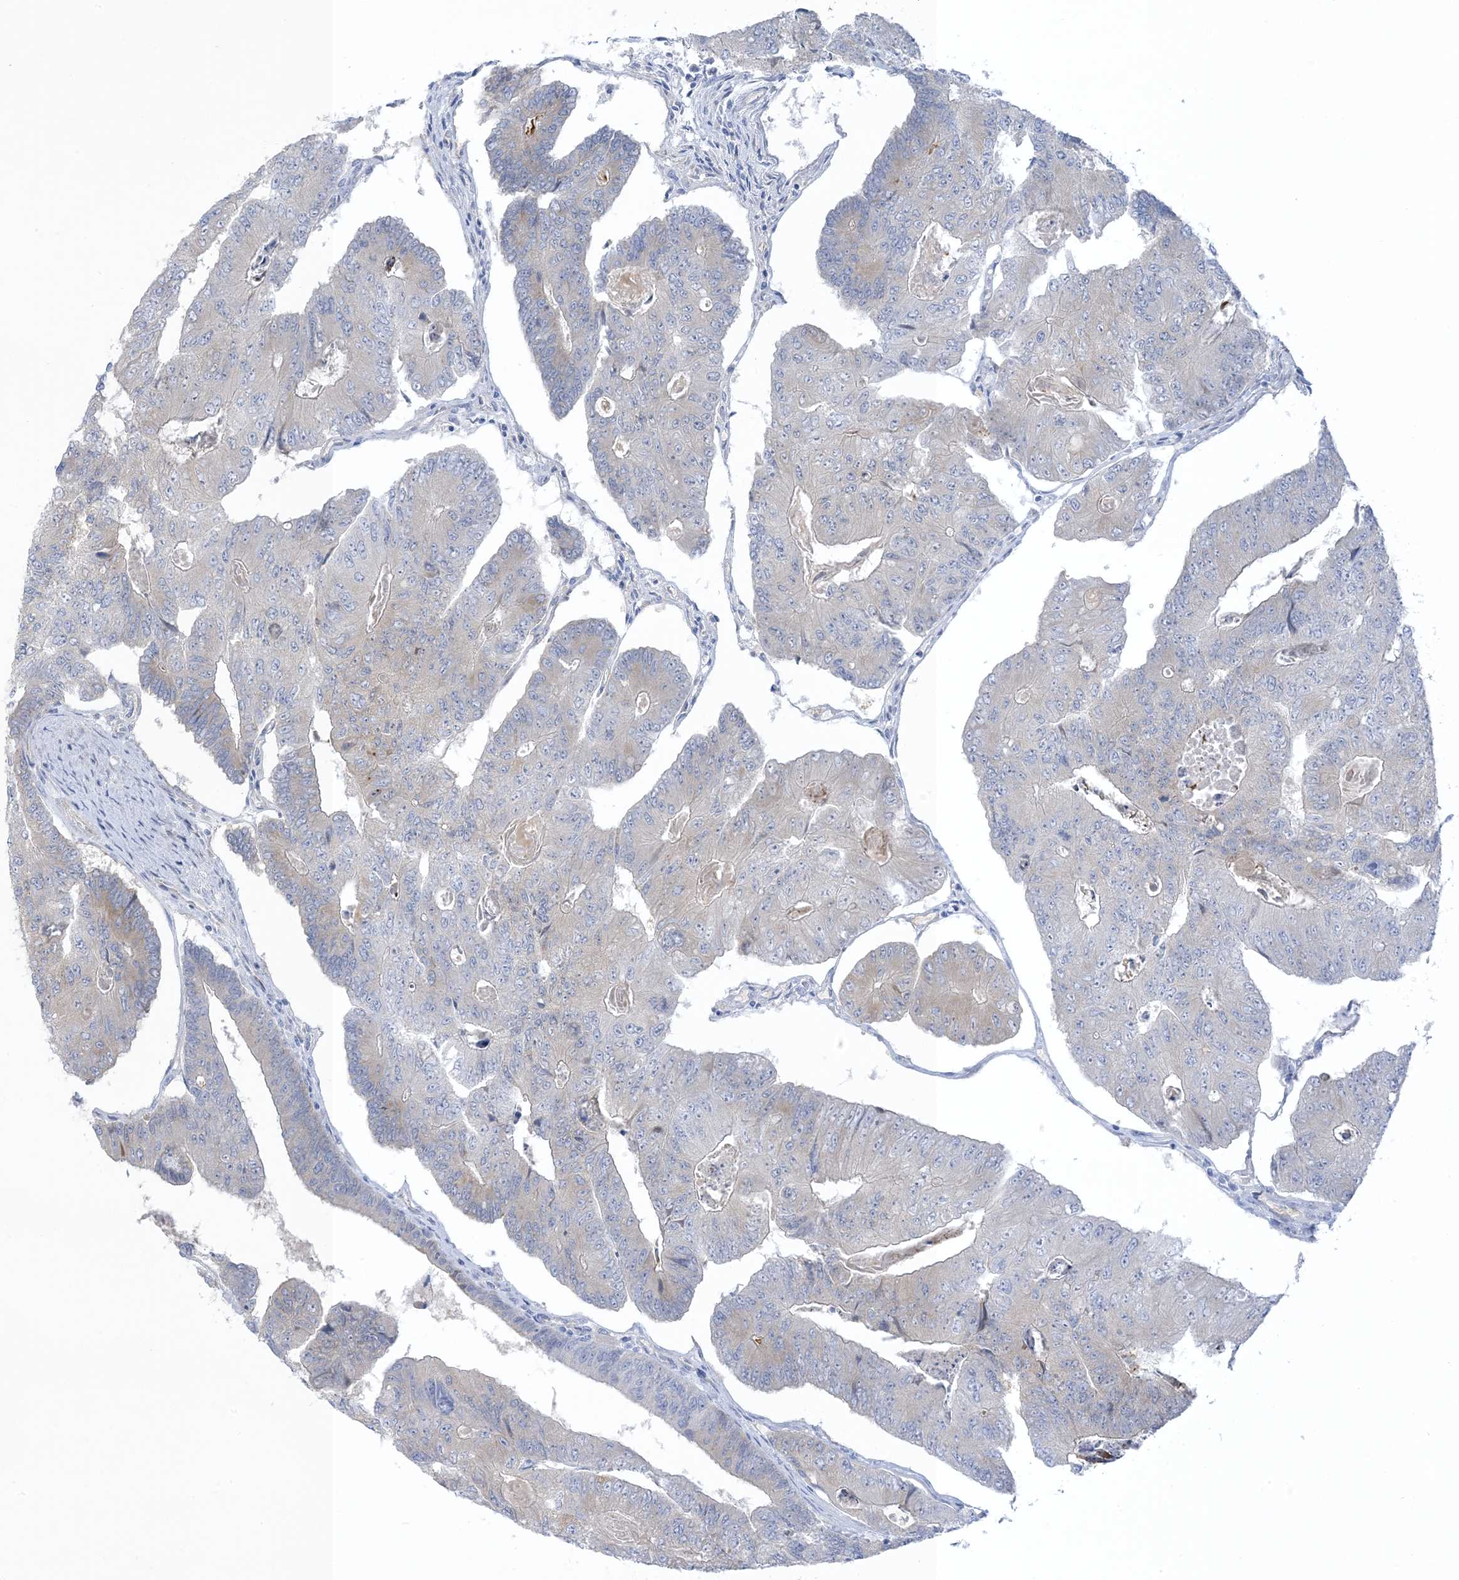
{"staining": {"intensity": "negative", "quantity": "none", "location": "none"}, "tissue": "colorectal cancer", "cell_type": "Tumor cells", "image_type": "cancer", "snomed": [{"axis": "morphology", "description": "Adenocarcinoma, NOS"}, {"axis": "topography", "description": "Colon"}], "caption": "Immunohistochemistry (IHC) histopathology image of human adenocarcinoma (colorectal) stained for a protein (brown), which shows no positivity in tumor cells.", "gene": "XIRP2", "patient": {"sex": "female", "age": 67}}